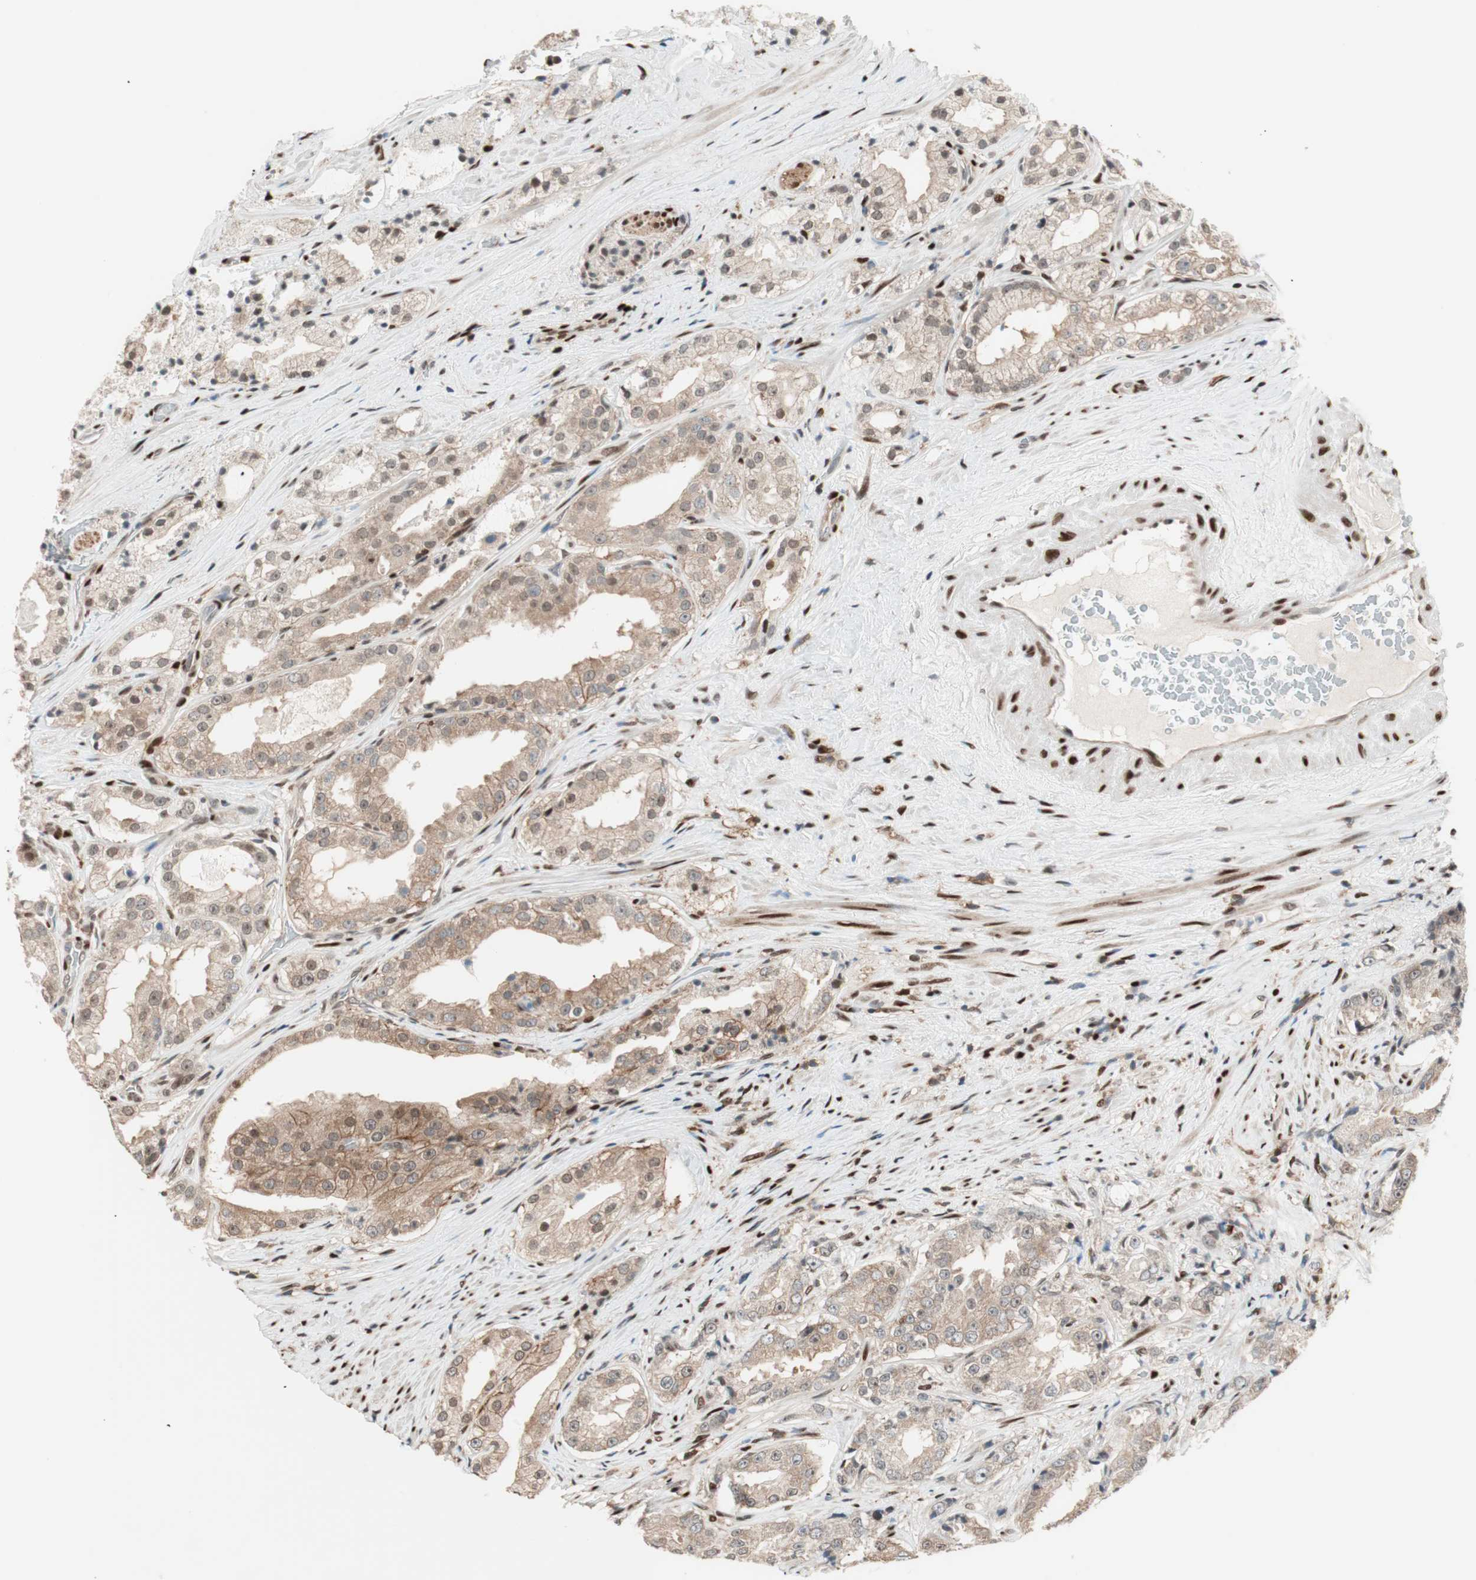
{"staining": {"intensity": "moderate", "quantity": ">75%", "location": "cytoplasmic/membranous,nuclear"}, "tissue": "prostate cancer", "cell_type": "Tumor cells", "image_type": "cancer", "snomed": [{"axis": "morphology", "description": "Adenocarcinoma, High grade"}, {"axis": "topography", "description": "Prostate"}], "caption": "Moderate cytoplasmic/membranous and nuclear staining is identified in approximately >75% of tumor cells in prostate cancer.", "gene": "BIN1", "patient": {"sex": "male", "age": 73}}